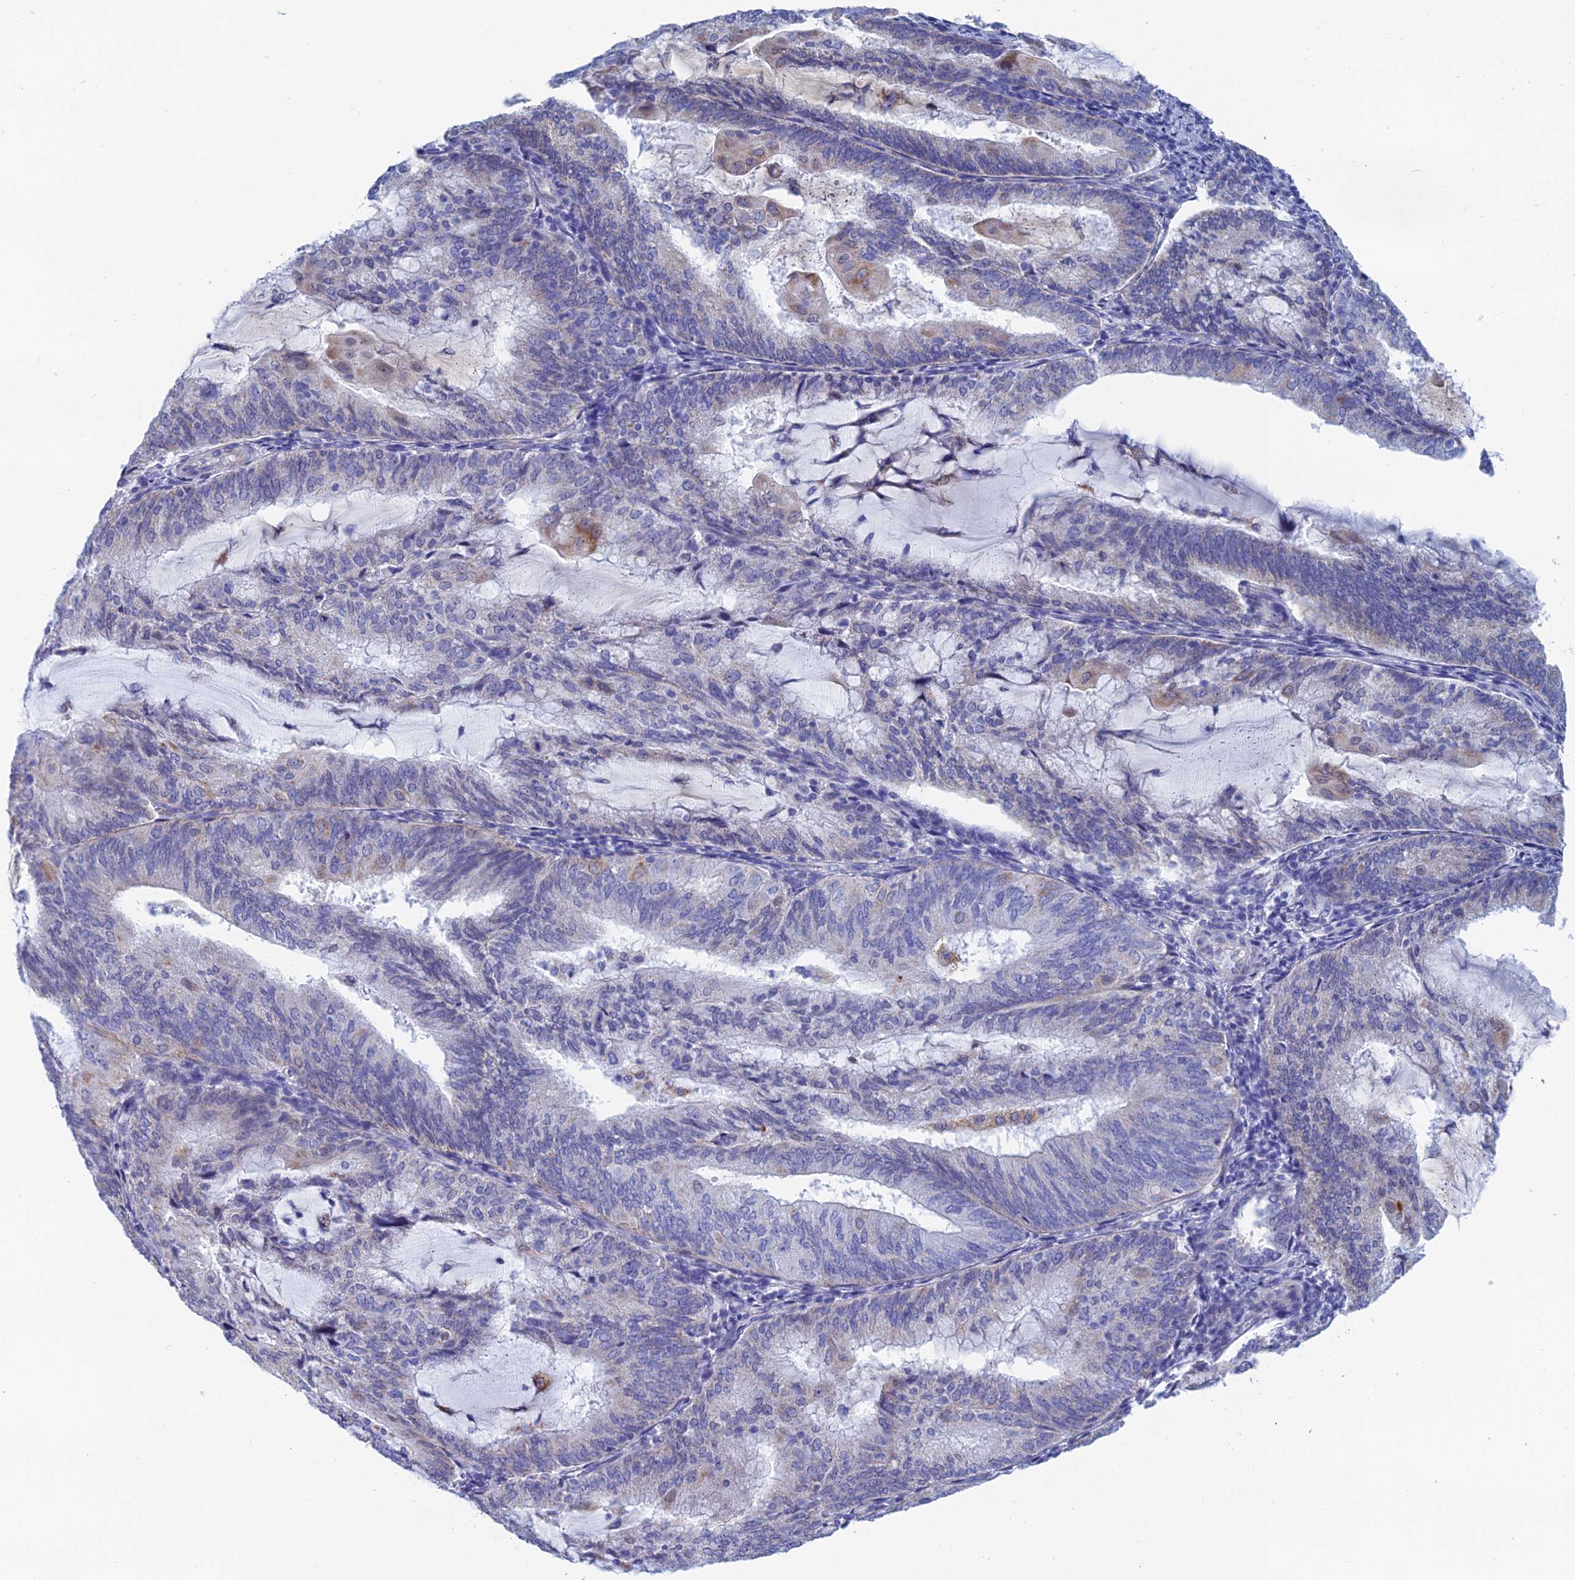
{"staining": {"intensity": "moderate", "quantity": "<25%", "location": "cytoplasmic/membranous"}, "tissue": "endometrial cancer", "cell_type": "Tumor cells", "image_type": "cancer", "snomed": [{"axis": "morphology", "description": "Adenocarcinoma, NOS"}, {"axis": "topography", "description": "Endometrium"}], "caption": "About <25% of tumor cells in adenocarcinoma (endometrial) demonstrate moderate cytoplasmic/membranous protein staining as visualized by brown immunohistochemical staining.", "gene": "CFAP210", "patient": {"sex": "female", "age": 81}}